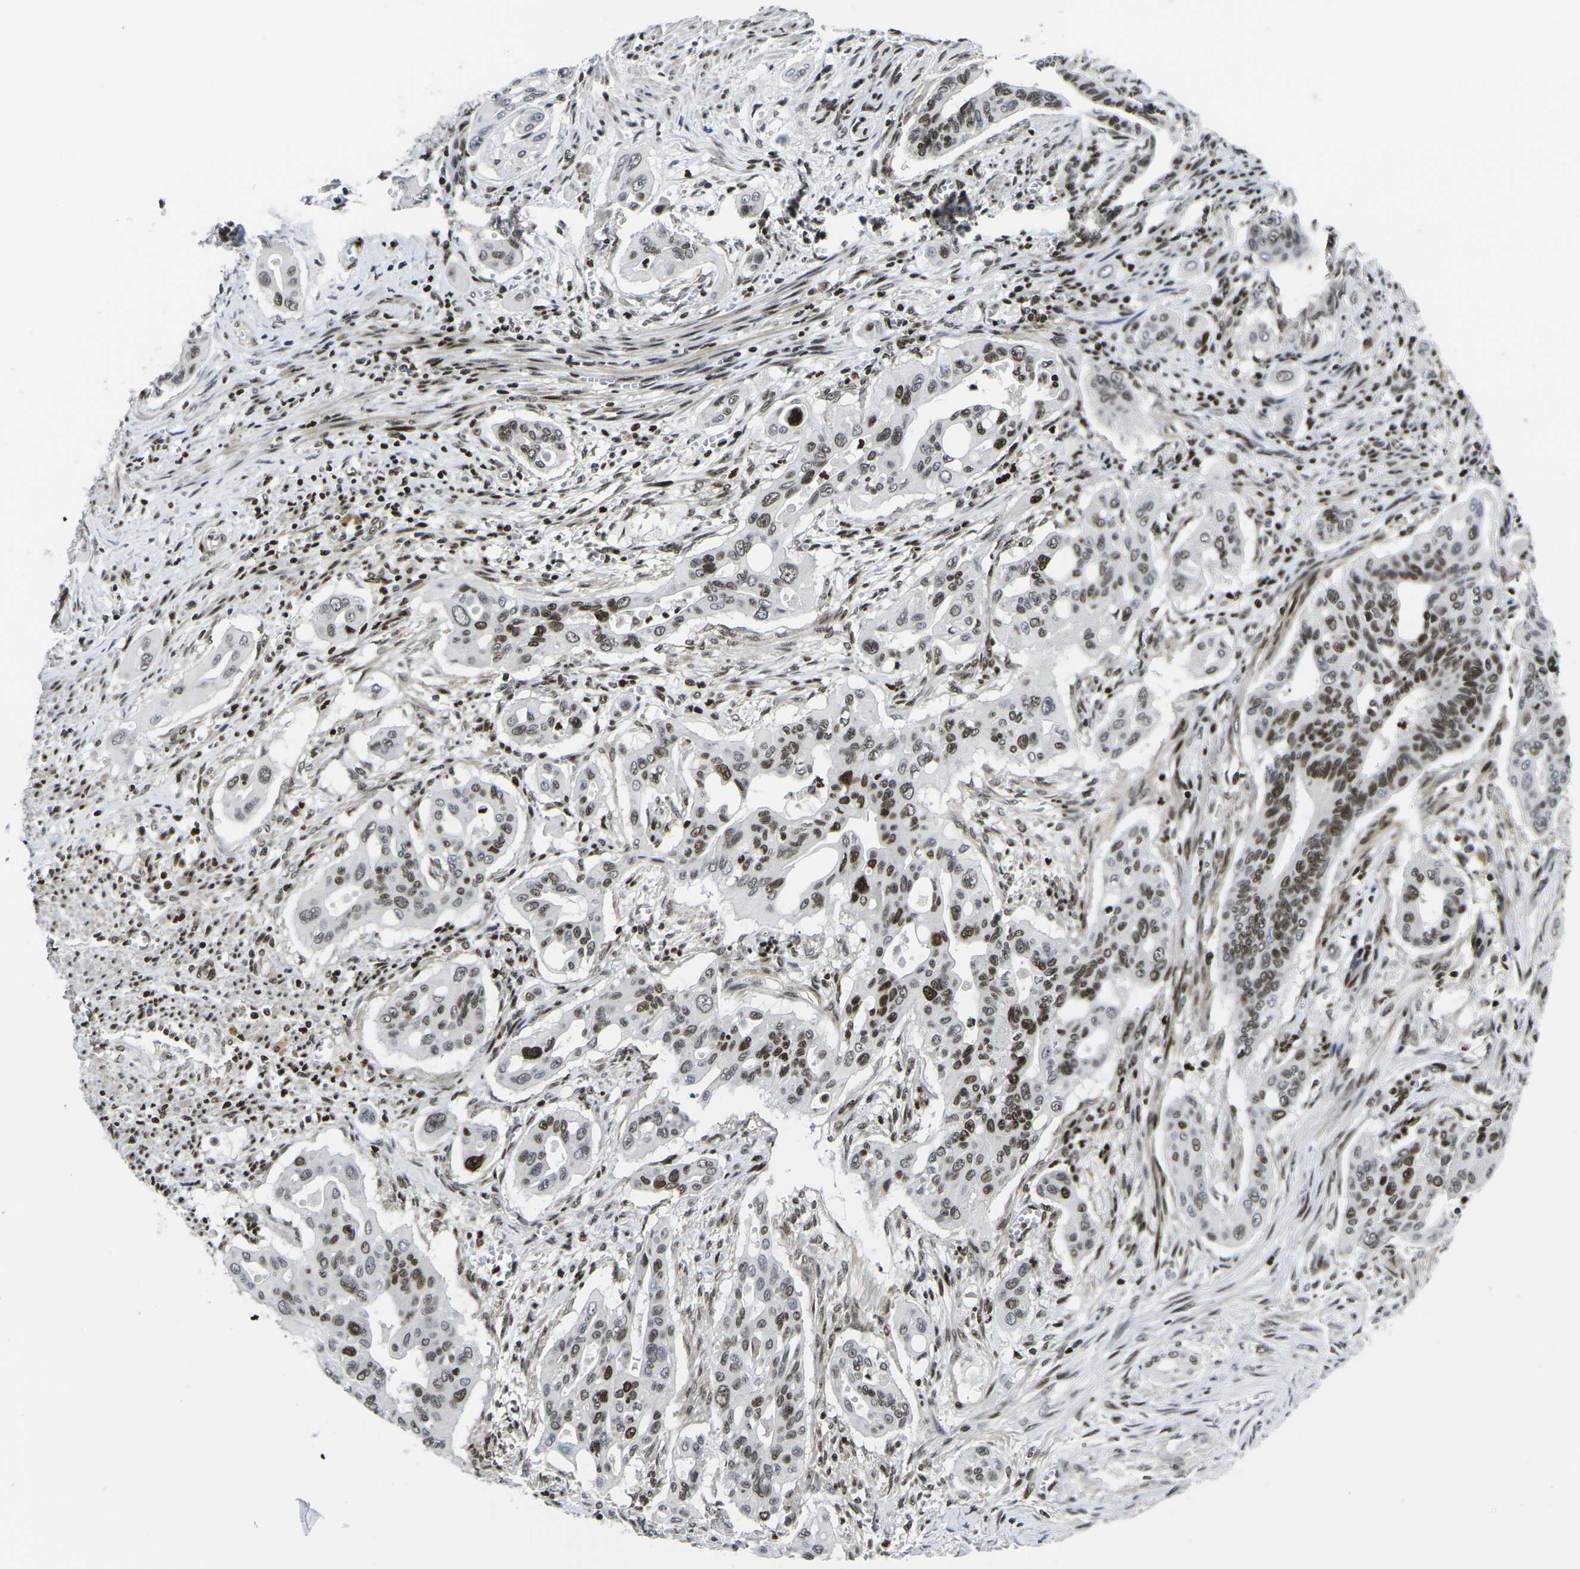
{"staining": {"intensity": "moderate", "quantity": ">75%", "location": "nuclear"}, "tissue": "pancreatic cancer", "cell_type": "Tumor cells", "image_type": "cancer", "snomed": [{"axis": "morphology", "description": "Adenocarcinoma, NOS"}, {"axis": "topography", "description": "Pancreas"}], "caption": "Immunohistochemistry (IHC) photomicrograph of pancreatic adenocarcinoma stained for a protein (brown), which demonstrates medium levels of moderate nuclear expression in approximately >75% of tumor cells.", "gene": "H1-10", "patient": {"sex": "male", "age": 77}}